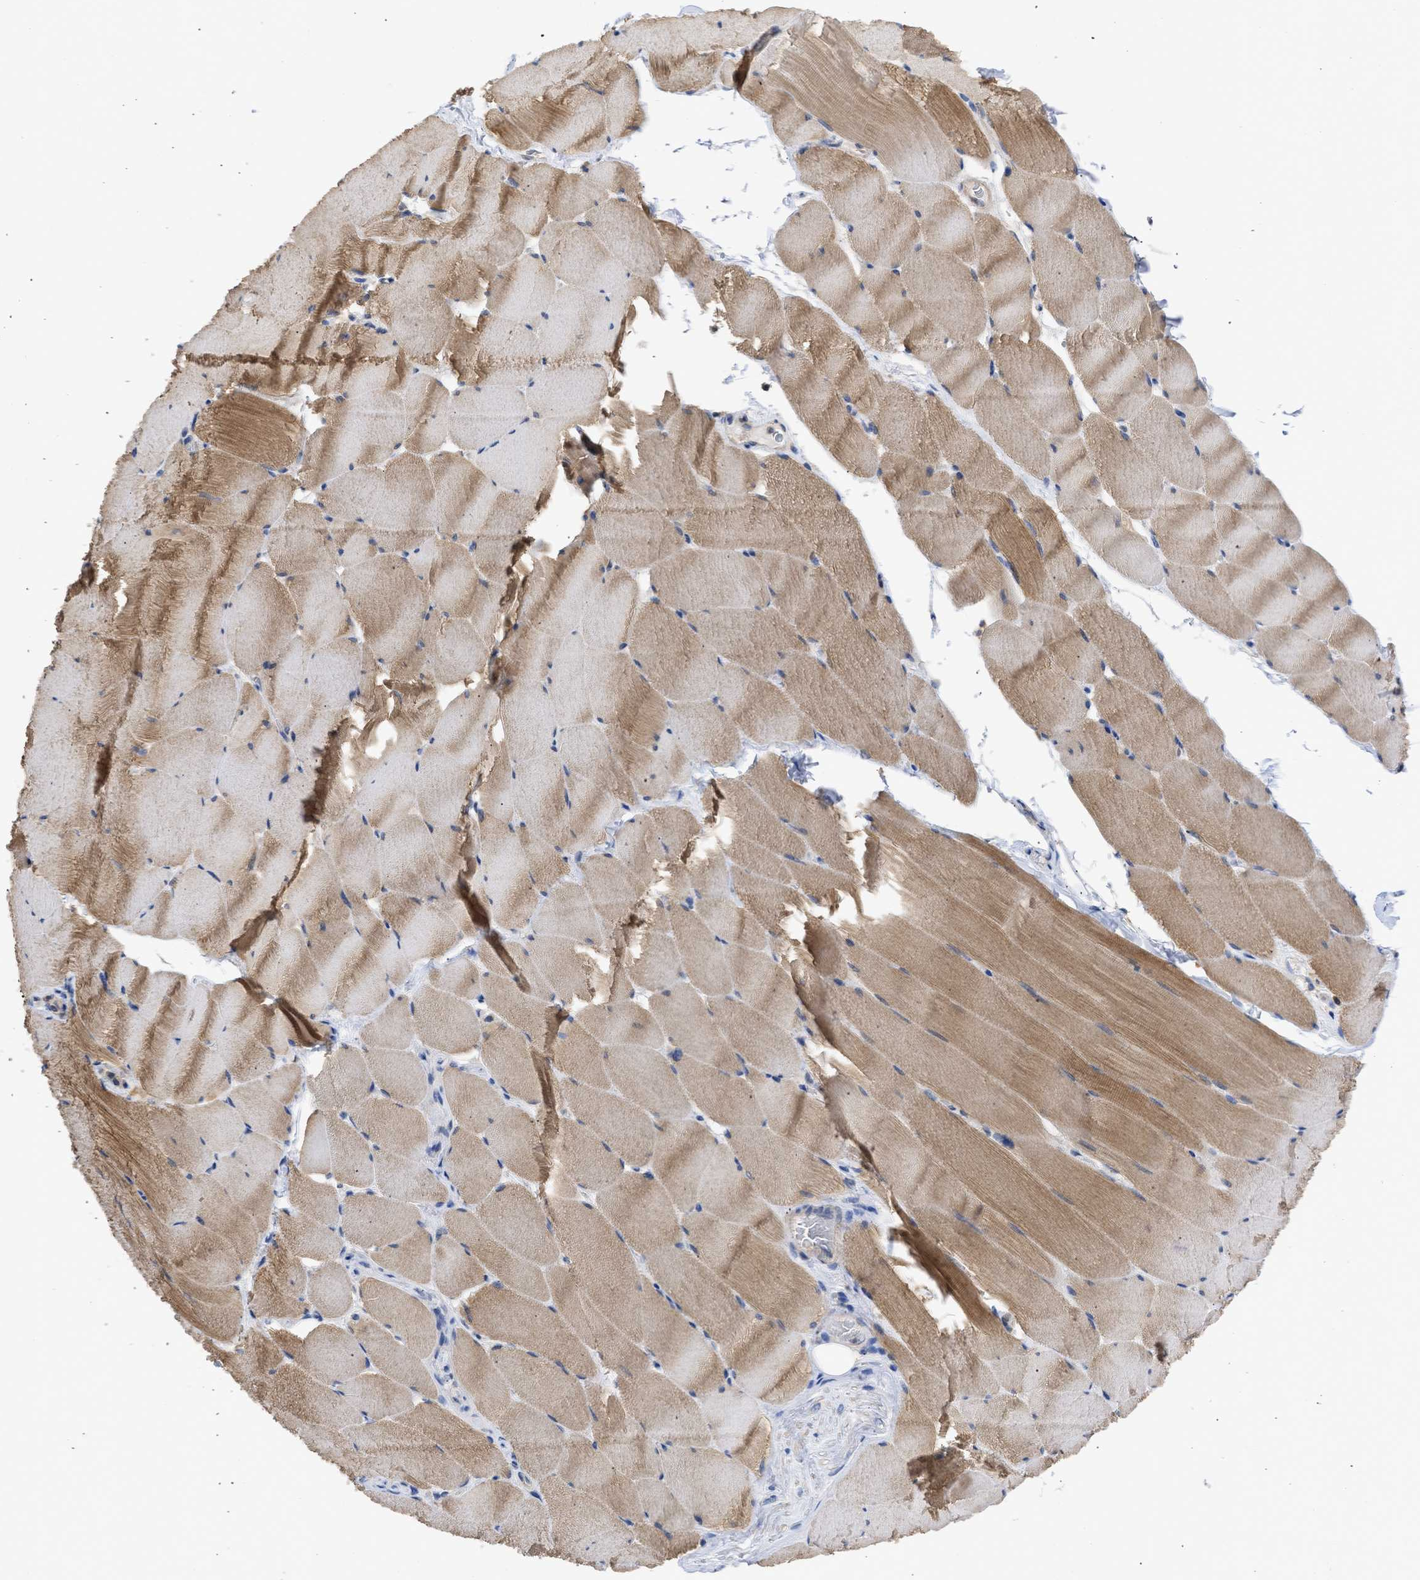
{"staining": {"intensity": "moderate", "quantity": ">75%", "location": "cytoplasmic/membranous"}, "tissue": "skeletal muscle", "cell_type": "Myocytes", "image_type": "normal", "snomed": [{"axis": "morphology", "description": "Normal tissue, NOS"}, {"axis": "topography", "description": "Skeletal muscle"}], "caption": "Myocytes show moderate cytoplasmic/membranous expression in approximately >75% of cells in normal skeletal muscle.", "gene": "MAP2K3", "patient": {"sex": "male", "age": 62}}